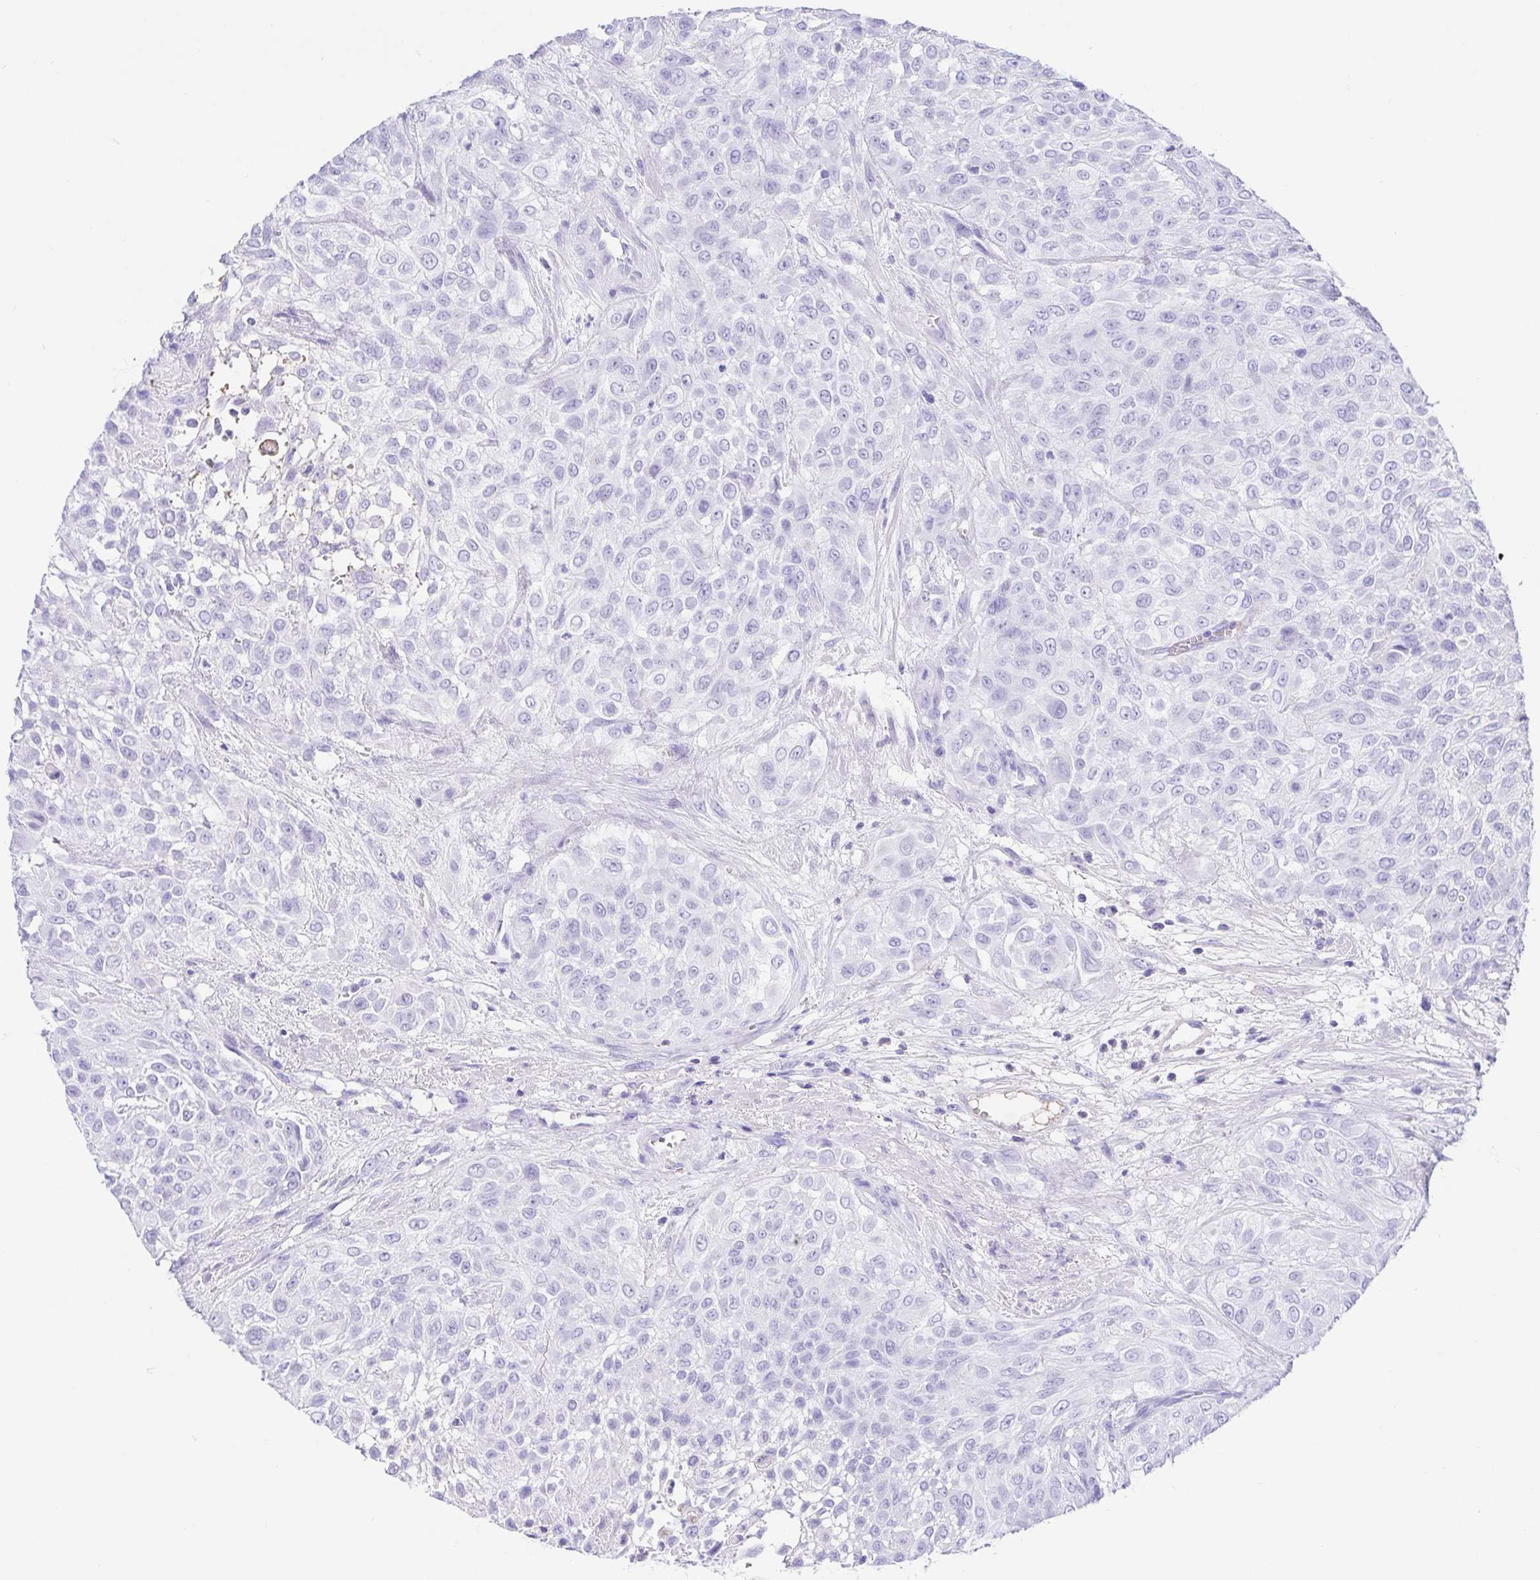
{"staining": {"intensity": "negative", "quantity": "none", "location": "none"}, "tissue": "urothelial cancer", "cell_type": "Tumor cells", "image_type": "cancer", "snomed": [{"axis": "morphology", "description": "Urothelial carcinoma, High grade"}, {"axis": "topography", "description": "Urinary bladder"}], "caption": "Protein analysis of urothelial carcinoma (high-grade) displays no significant positivity in tumor cells.", "gene": "GKN1", "patient": {"sex": "male", "age": 57}}